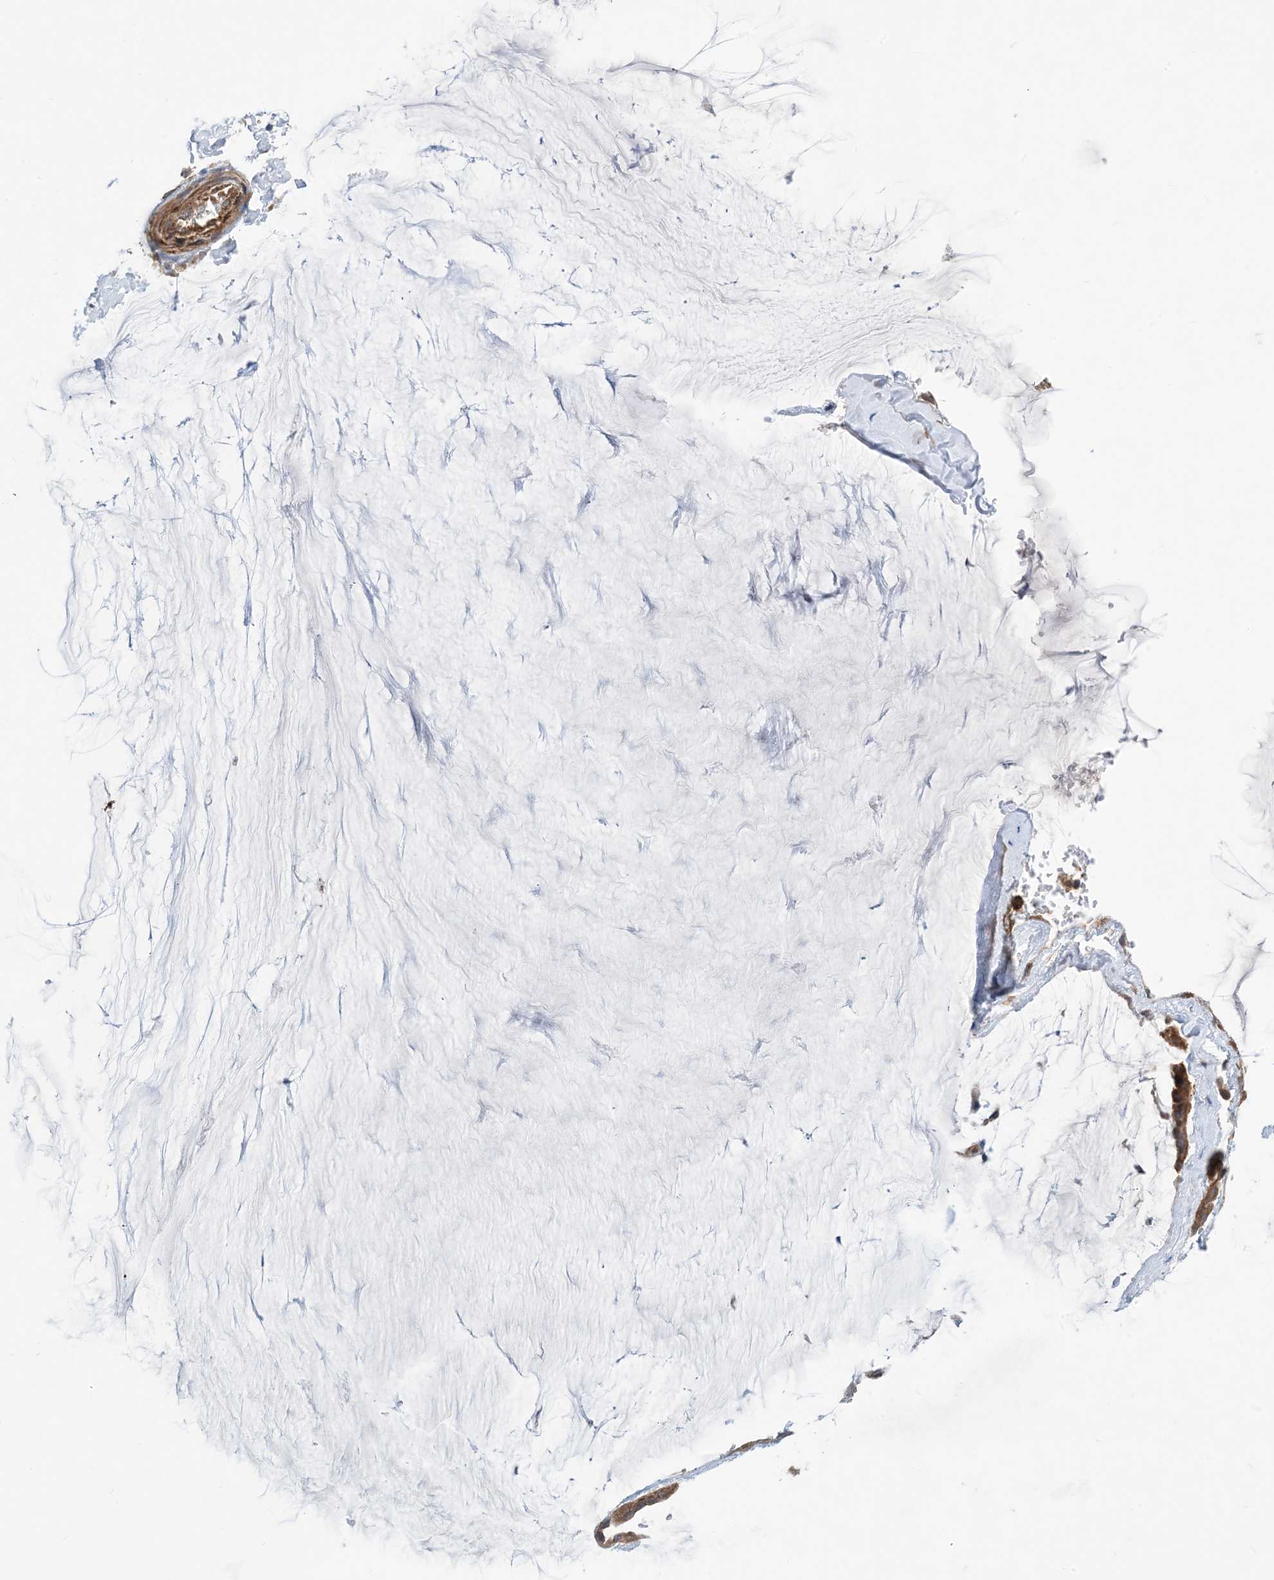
{"staining": {"intensity": "moderate", "quantity": ">75%", "location": "cytoplasmic/membranous"}, "tissue": "ovarian cancer", "cell_type": "Tumor cells", "image_type": "cancer", "snomed": [{"axis": "morphology", "description": "Cystadenocarcinoma, mucinous, NOS"}, {"axis": "topography", "description": "Ovary"}], "caption": "Immunohistochemical staining of ovarian mucinous cystadenocarcinoma shows moderate cytoplasmic/membranous protein expression in about >75% of tumor cells.", "gene": "EHBP1", "patient": {"sex": "female", "age": 39}}